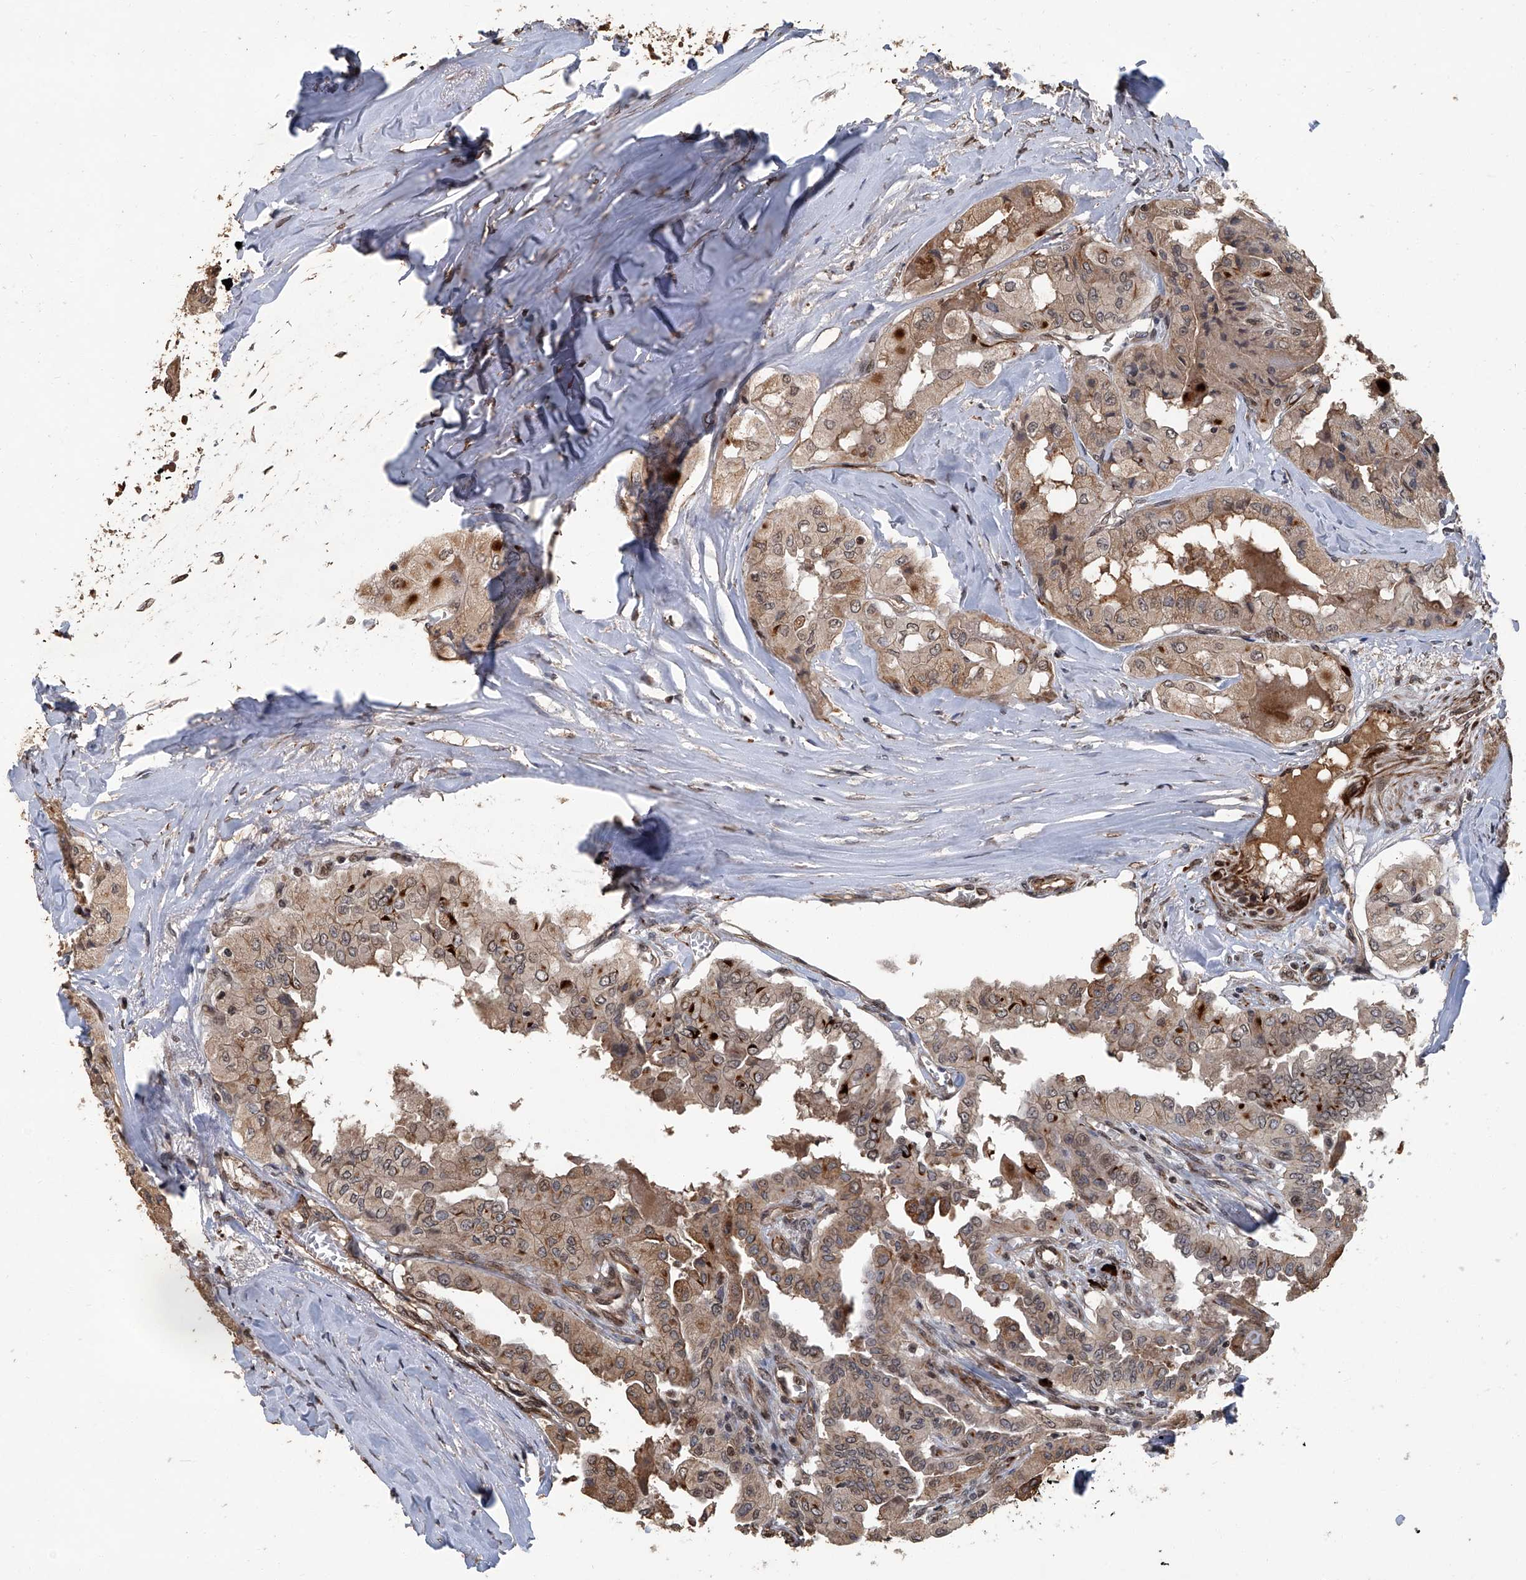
{"staining": {"intensity": "moderate", "quantity": ">75%", "location": "cytoplasmic/membranous"}, "tissue": "thyroid cancer", "cell_type": "Tumor cells", "image_type": "cancer", "snomed": [{"axis": "morphology", "description": "Papillary adenocarcinoma, NOS"}, {"axis": "topography", "description": "Thyroid gland"}], "caption": "Human thyroid papillary adenocarcinoma stained for a protein (brown) exhibits moderate cytoplasmic/membranous positive positivity in approximately >75% of tumor cells.", "gene": "GPR132", "patient": {"sex": "female", "age": 59}}